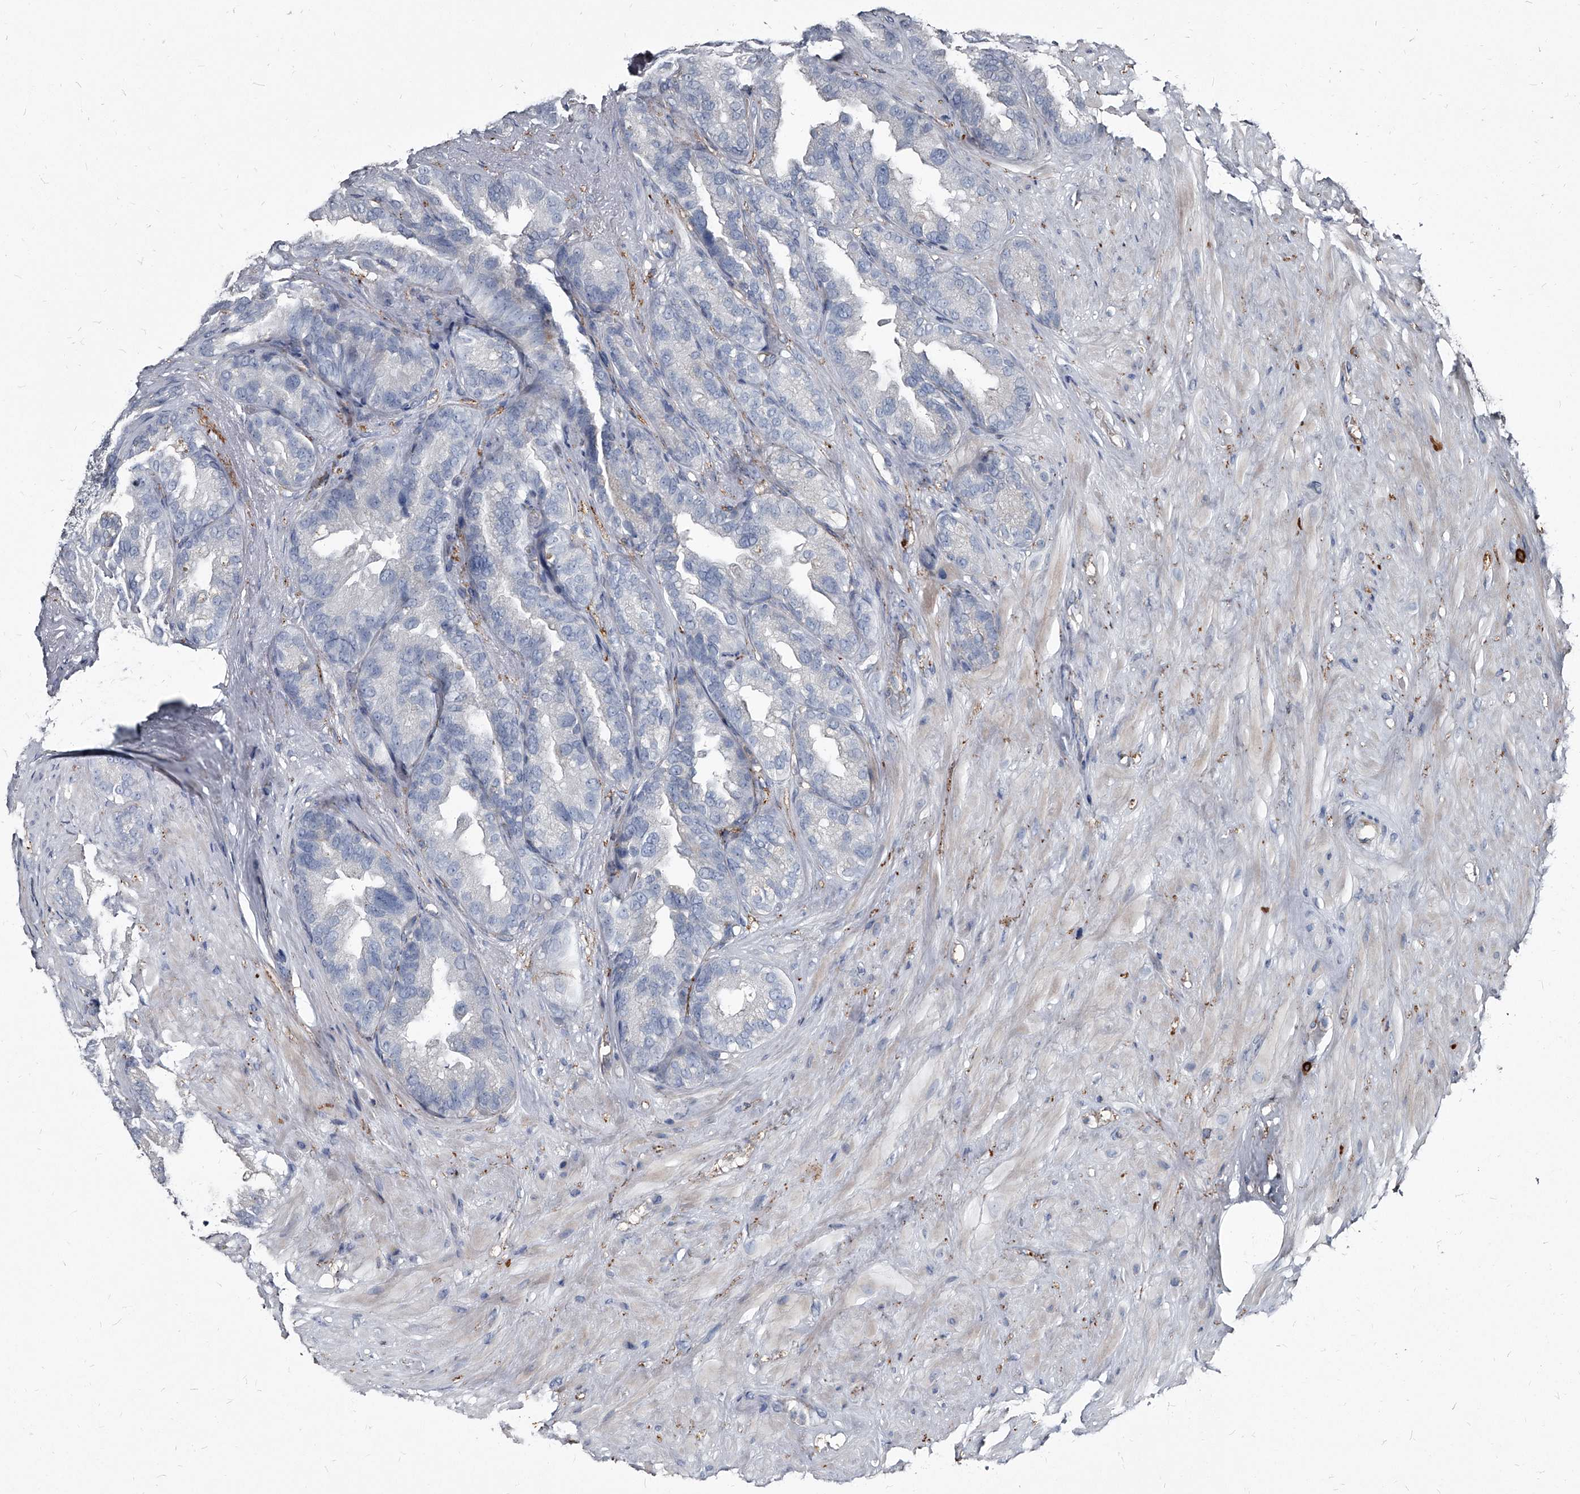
{"staining": {"intensity": "negative", "quantity": "none", "location": "none"}, "tissue": "seminal vesicle", "cell_type": "Glandular cells", "image_type": "normal", "snomed": [{"axis": "morphology", "description": "Normal tissue, NOS"}, {"axis": "topography", "description": "Seminal veicle"}], "caption": "IHC of normal seminal vesicle demonstrates no staining in glandular cells. (DAB immunohistochemistry (IHC) with hematoxylin counter stain).", "gene": "PGLYRP3", "patient": {"sex": "male", "age": 80}}